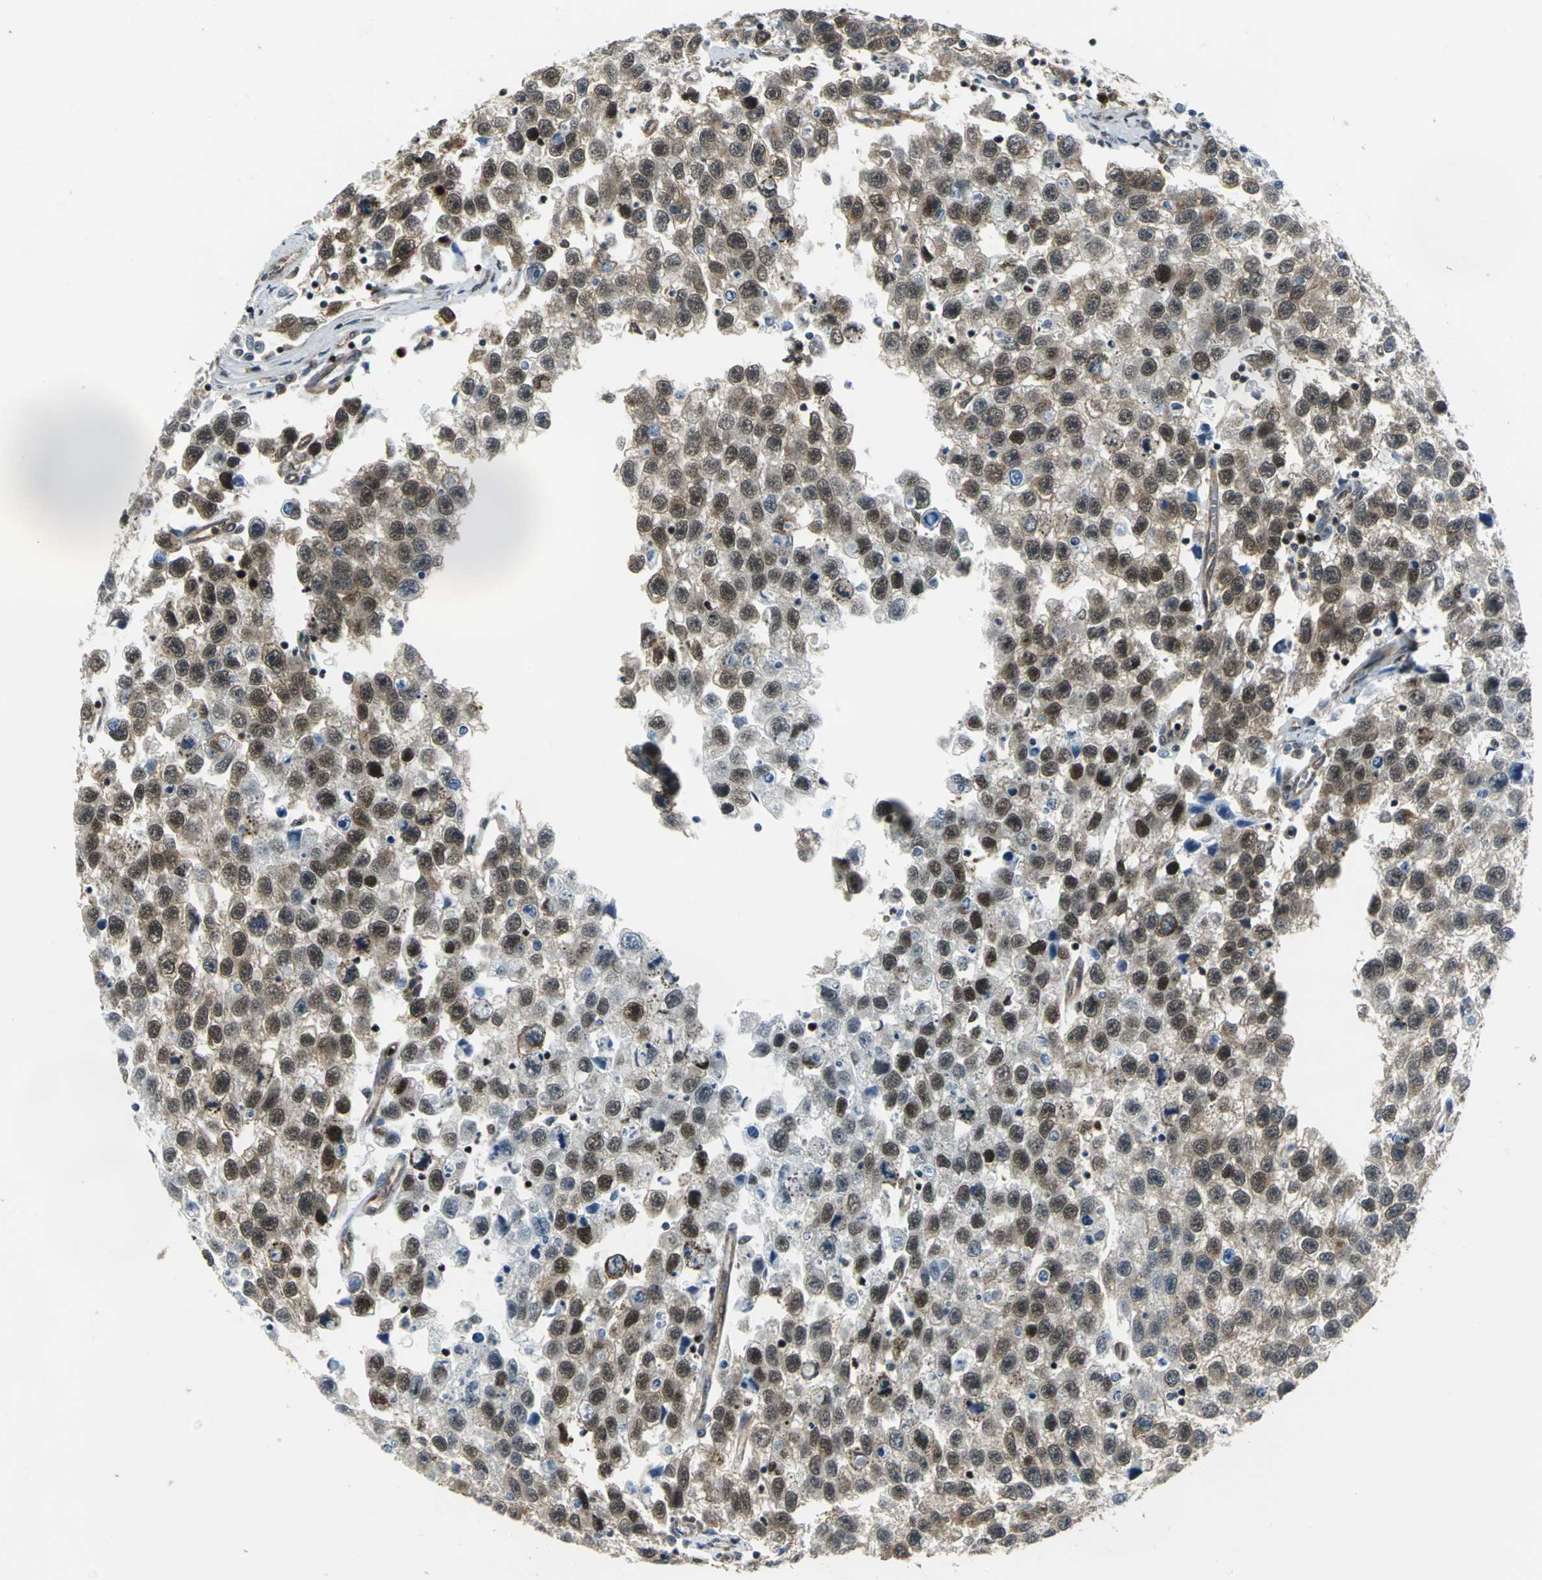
{"staining": {"intensity": "moderate", "quantity": ">75%", "location": "nuclear"}, "tissue": "testis cancer", "cell_type": "Tumor cells", "image_type": "cancer", "snomed": [{"axis": "morphology", "description": "Seminoma, NOS"}, {"axis": "topography", "description": "Testis"}], "caption": "IHC photomicrograph of testis seminoma stained for a protein (brown), which shows medium levels of moderate nuclear expression in about >75% of tumor cells.", "gene": "DDX5", "patient": {"sex": "male", "age": 33}}